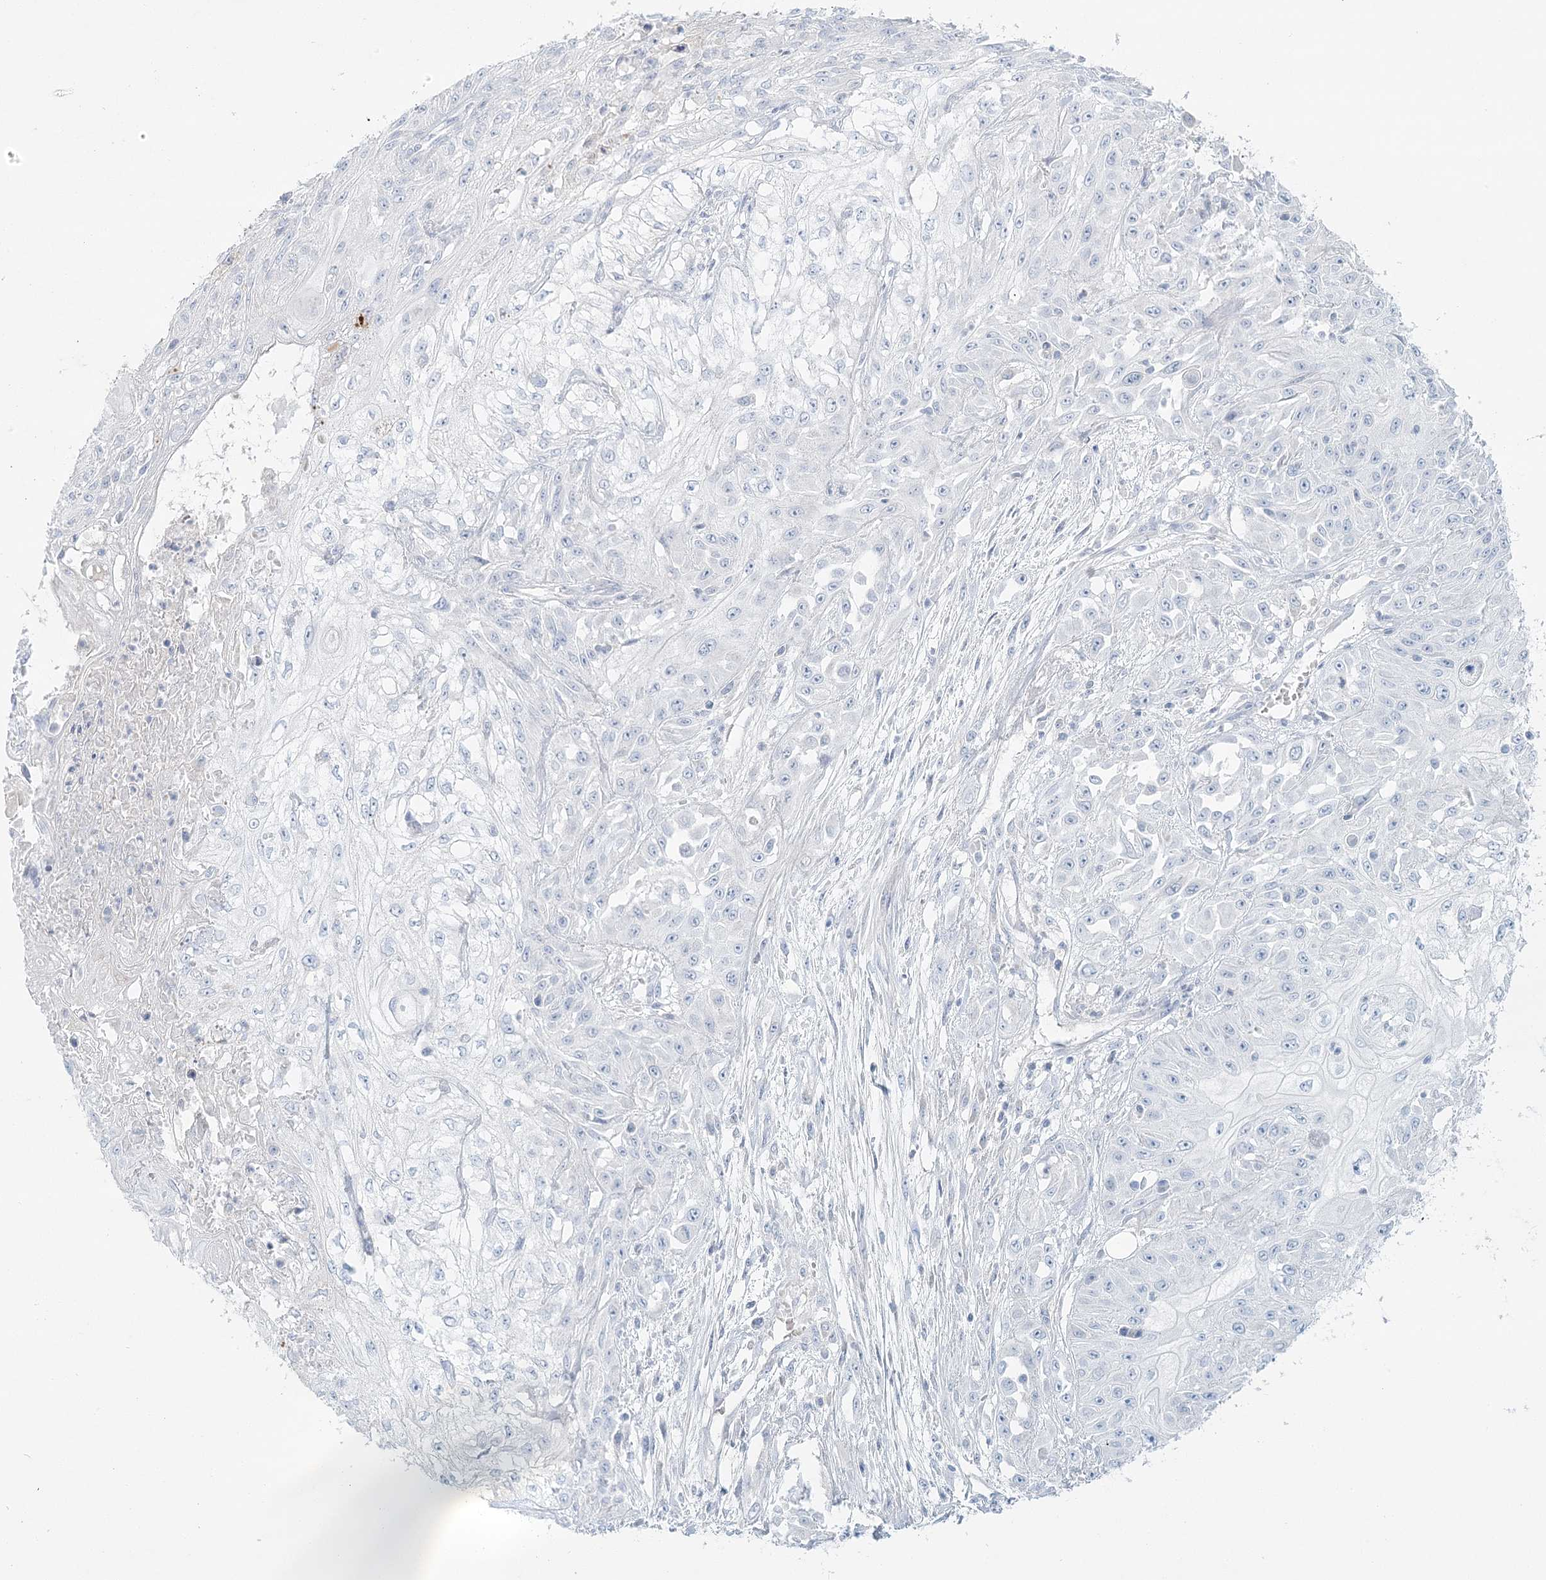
{"staining": {"intensity": "negative", "quantity": "none", "location": "none"}, "tissue": "skin cancer", "cell_type": "Tumor cells", "image_type": "cancer", "snomed": [{"axis": "morphology", "description": "Squamous cell carcinoma, NOS"}, {"axis": "morphology", "description": "Squamous cell carcinoma, metastatic, NOS"}, {"axis": "topography", "description": "Skin"}, {"axis": "topography", "description": "Lymph node"}], "caption": "Histopathology image shows no significant protein staining in tumor cells of metastatic squamous cell carcinoma (skin). (DAB (3,3'-diaminobenzidine) immunohistochemistry with hematoxylin counter stain).", "gene": "DMGDH", "patient": {"sex": "male", "age": 75}}